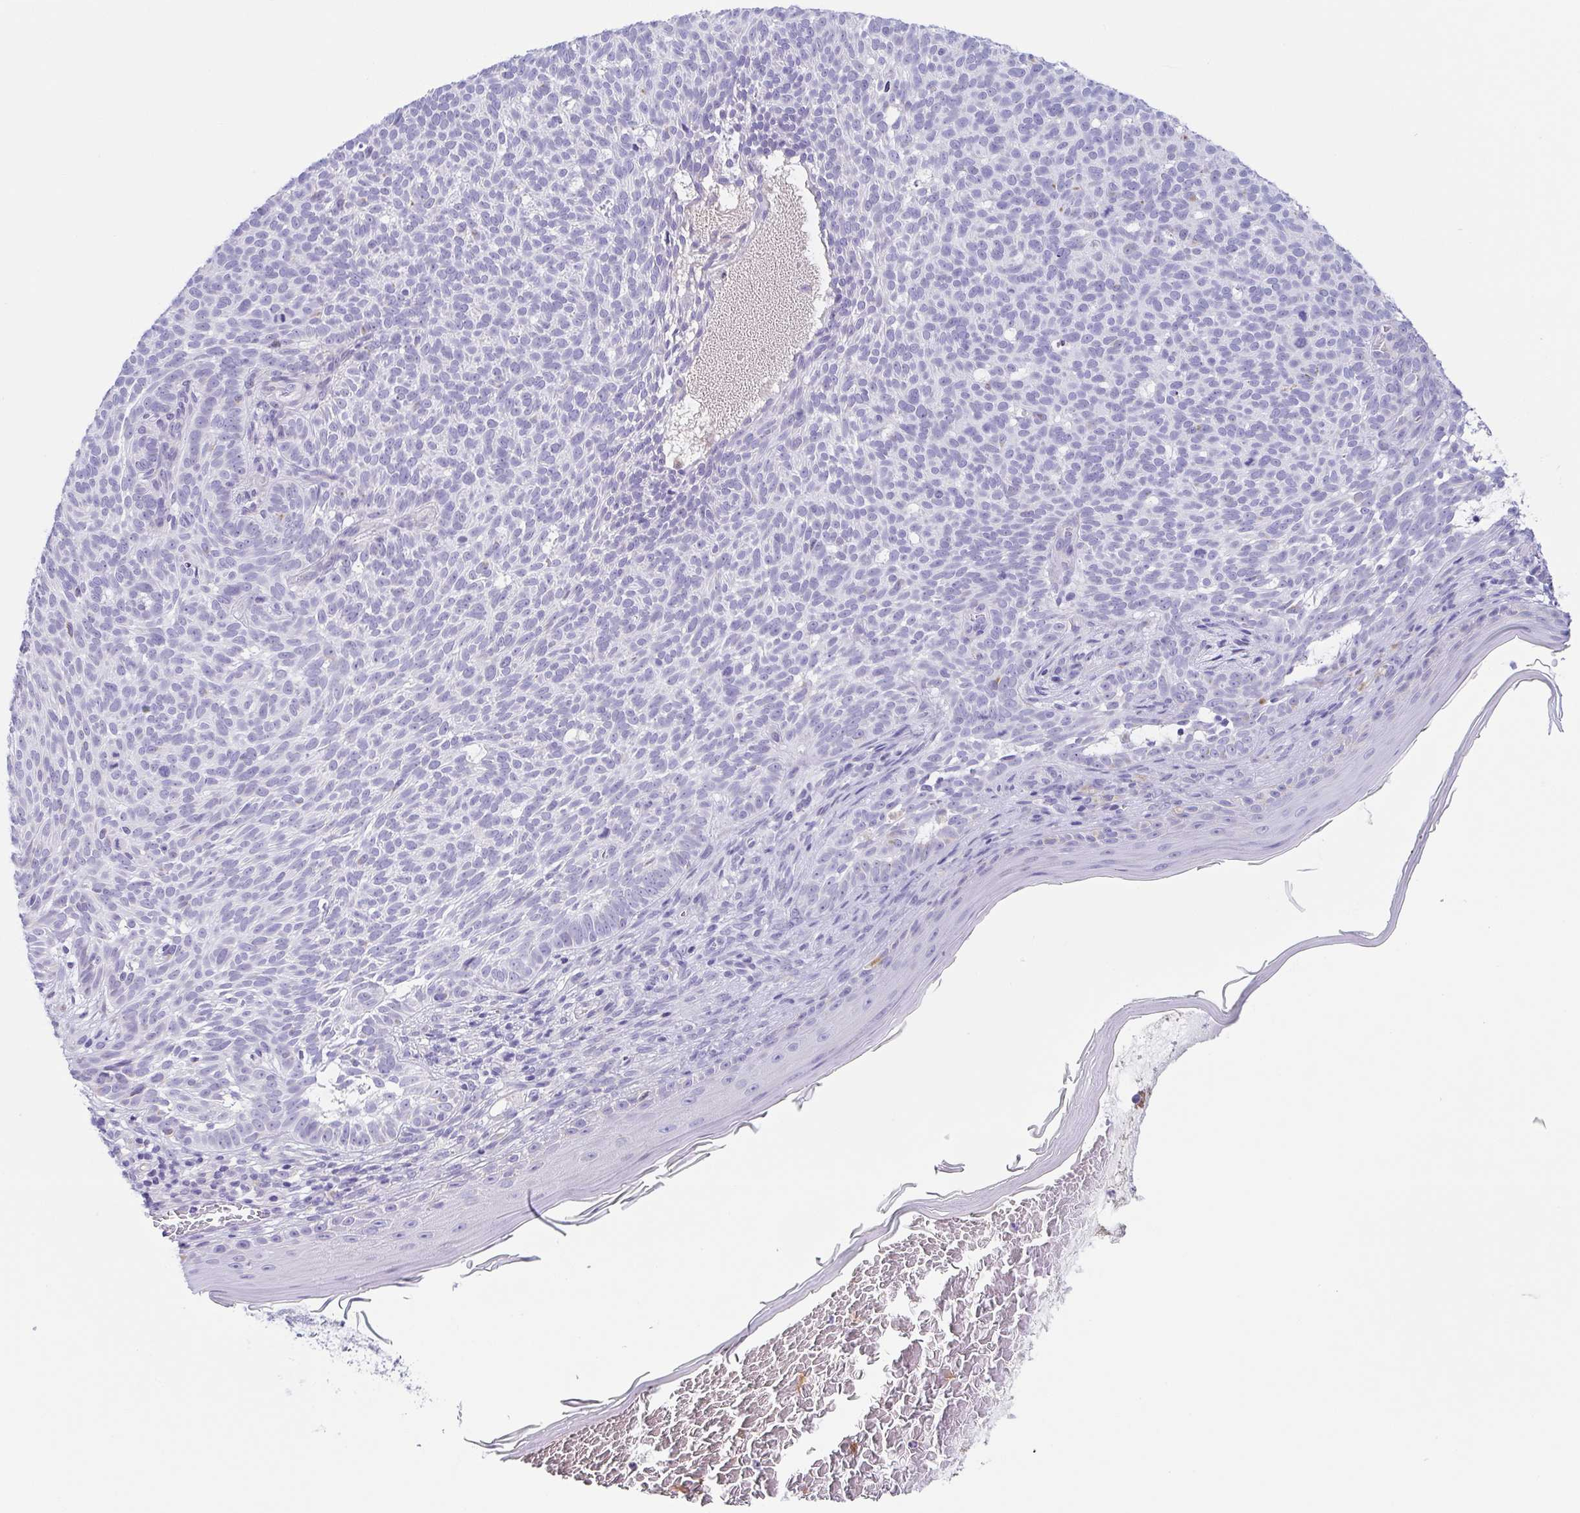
{"staining": {"intensity": "negative", "quantity": "none", "location": "none"}, "tissue": "skin cancer", "cell_type": "Tumor cells", "image_type": "cancer", "snomed": [{"axis": "morphology", "description": "Basal cell carcinoma"}, {"axis": "topography", "description": "Skin"}], "caption": "Immunohistochemistry histopathology image of basal cell carcinoma (skin) stained for a protein (brown), which exhibits no positivity in tumor cells. (DAB IHC with hematoxylin counter stain).", "gene": "LDLRAD1", "patient": {"sex": "male", "age": 78}}